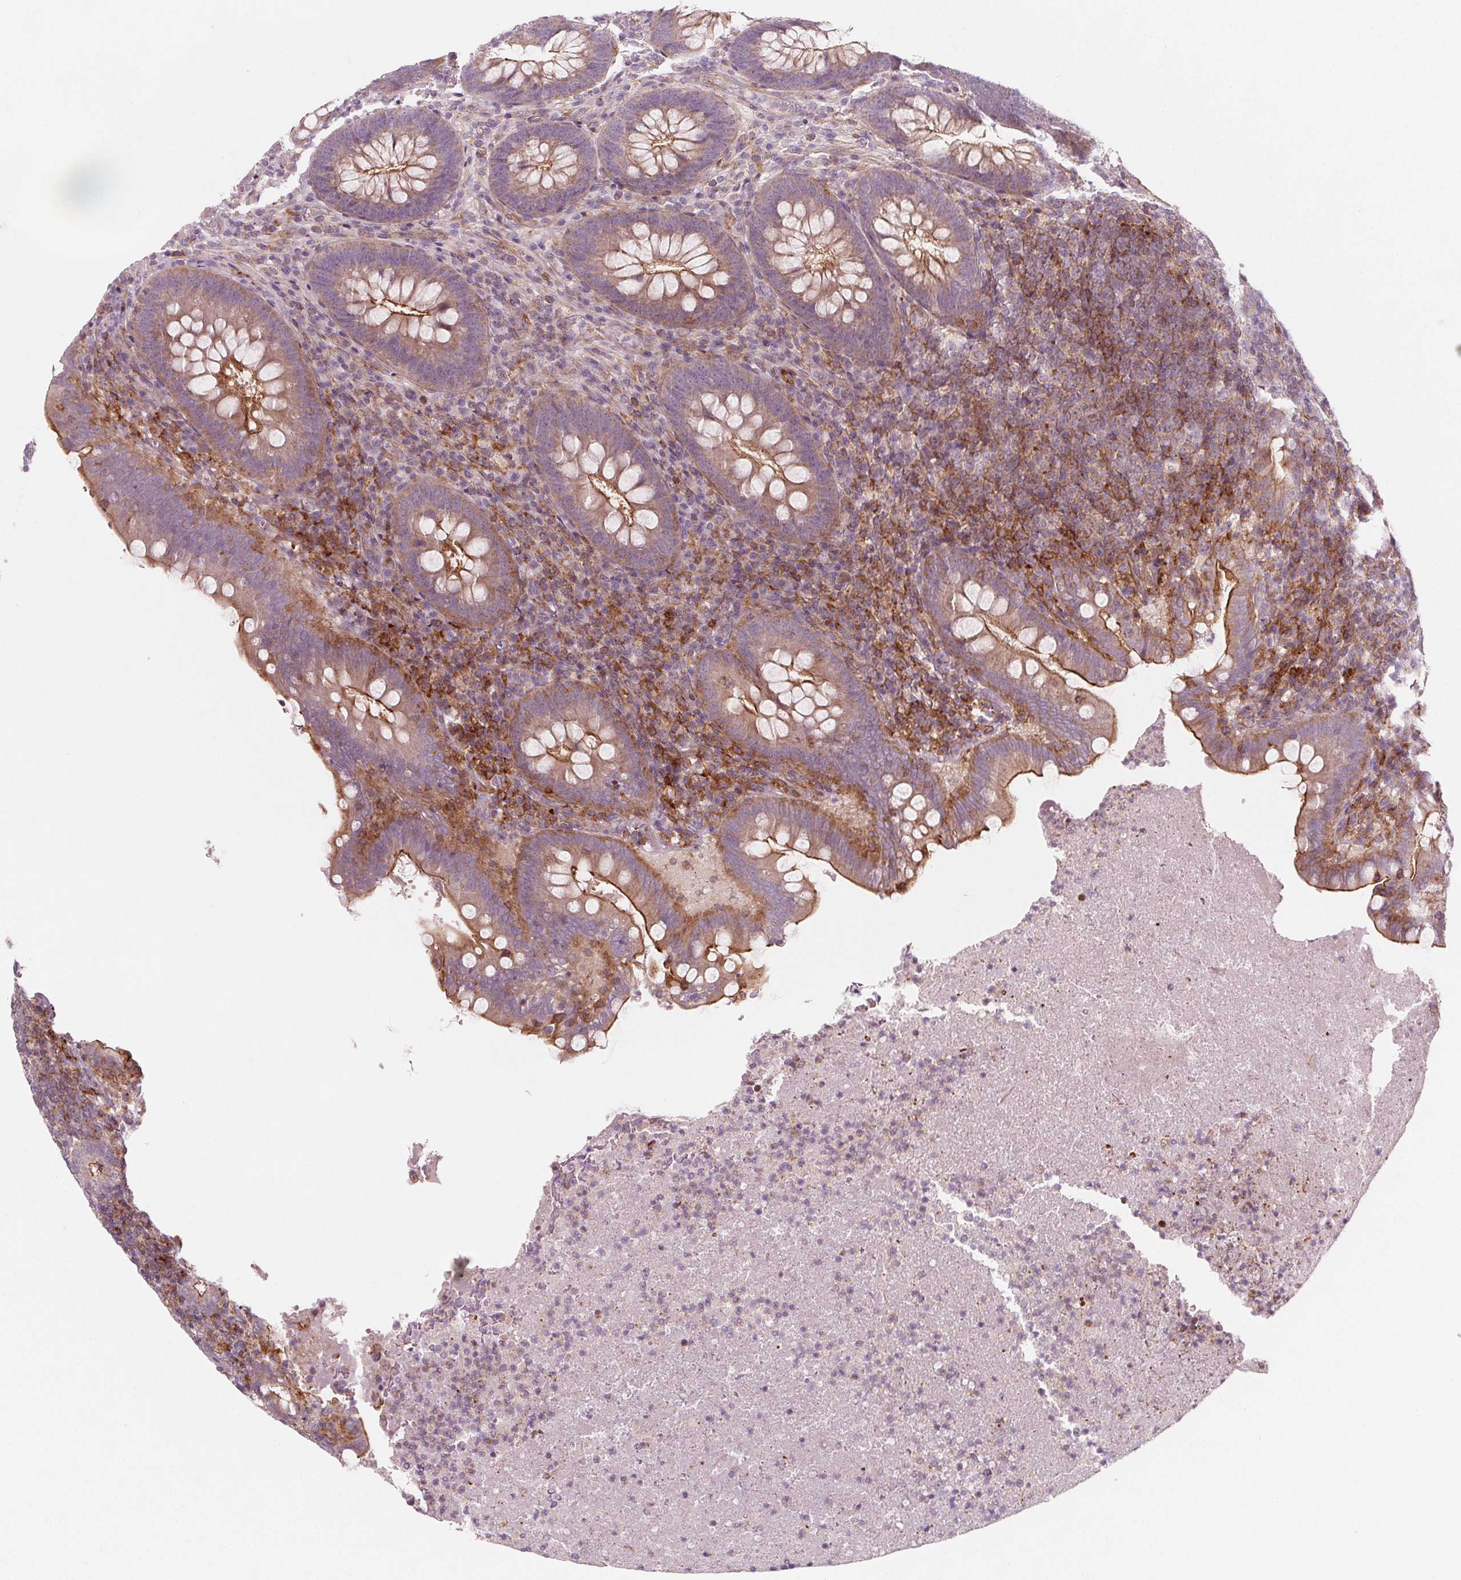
{"staining": {"intensity": "moderate", "quantity": "<25%", "location": "cytoplasmic/membranous"}, "tissue": "appendix", "cell_type": "Glandular cells", "image_type": "normal", "snomed": [{"axis": "morphology", "description": "Normal tissue, NOS"}, {"axis": "topography", "description": "Appendix"}], "caption": "A high-resolution photomicrograph shows IHC staining of unremarkable appendix, which shows moderate cytoplasmic/membranous expression in approximately <25% of glandular cells.", "gene": "ADAM33", "patient": {"sex": "male", "age": 47}}